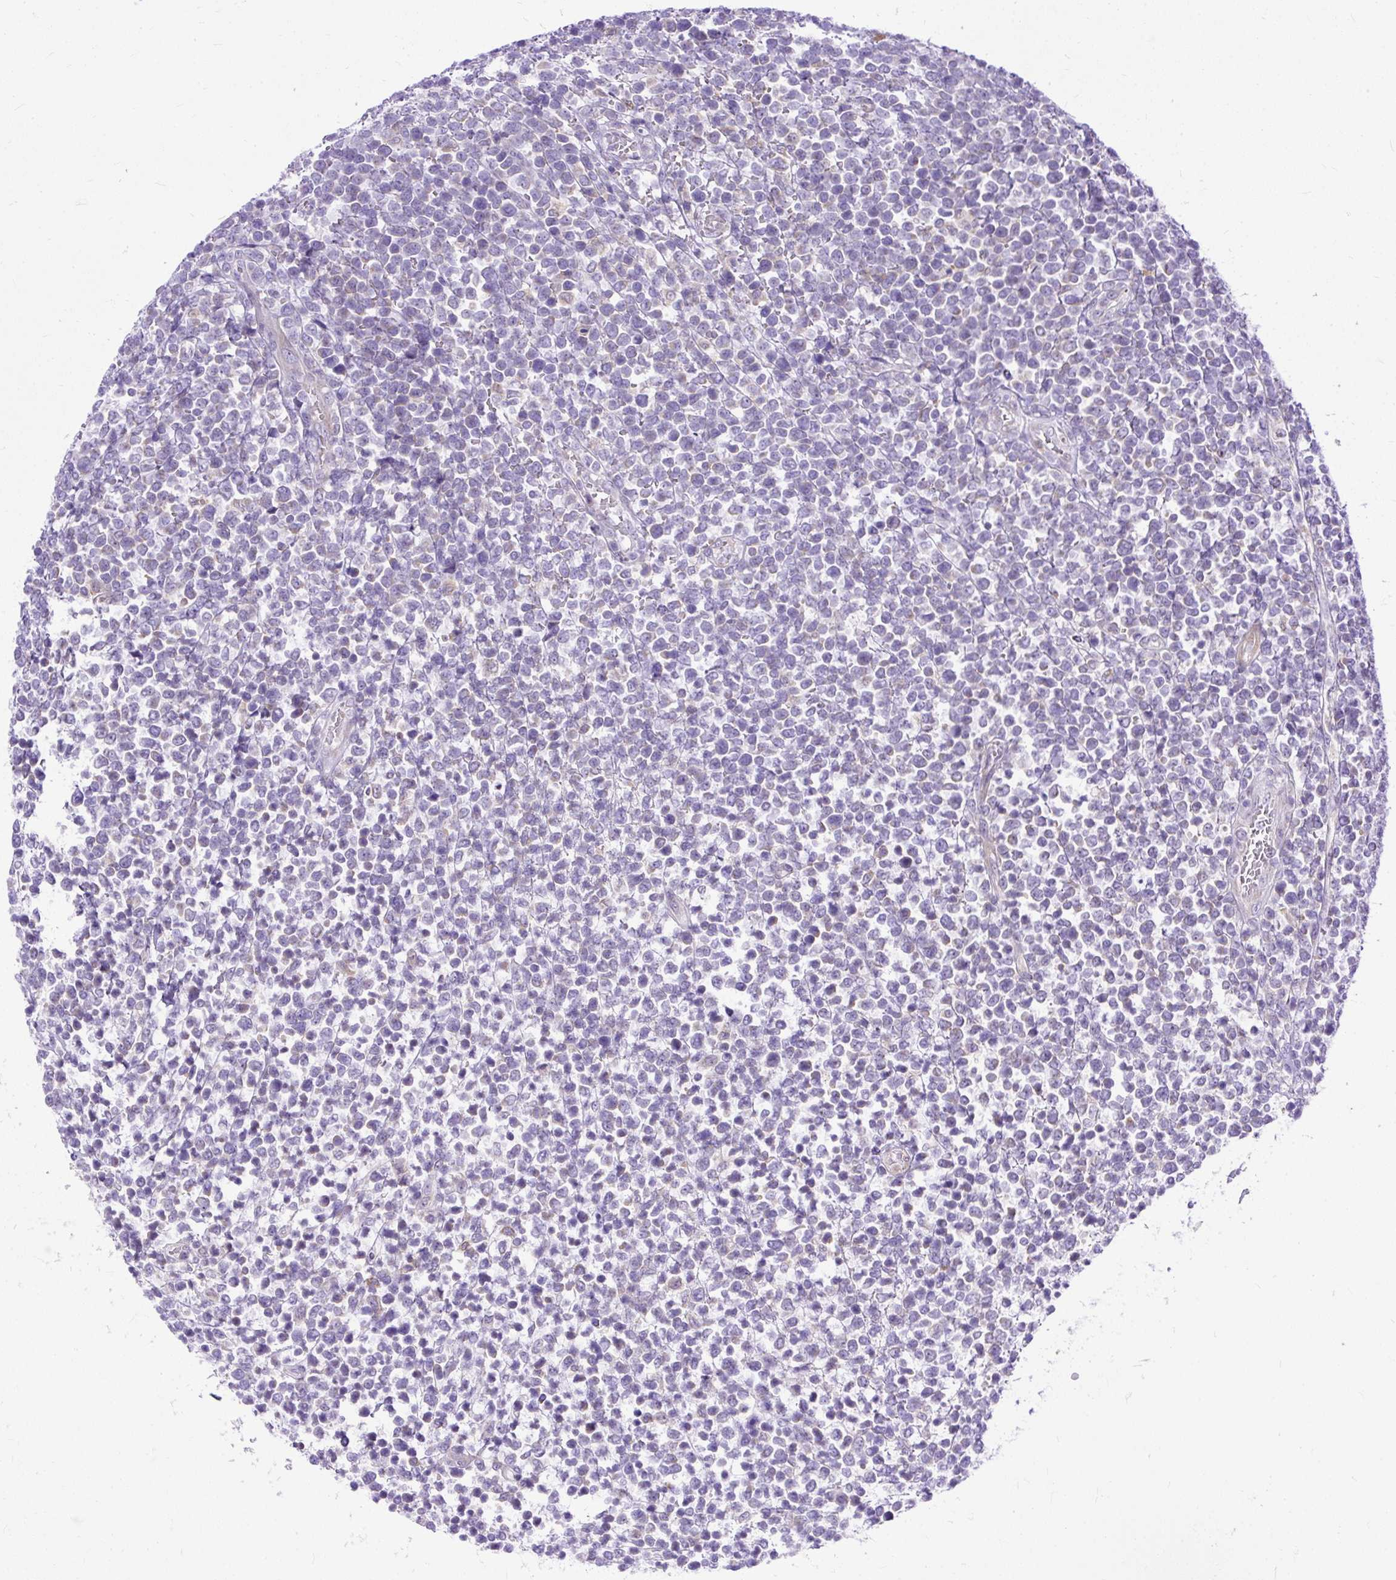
{"staining": {"intensity": "negative", "quantity": "none", "location": "none"}, "tissue": "lymphoma", "cell_type": "Tumor cells", "image_type": "cancer", "snomed": [{"axis": "morphology", "description": "Malignant lymphoma, non-Hodgkin's type, High grade"}, {"axis": "topography", "description": "Soft tissue"}], "caption": "IHC image of neoplastic tissue: human lymphoma stained with DAB (3,3'-diaminobenzidine) exhibits no significant protein staining in tumor cells. Nuclei are stained in blue.", "gene": "AMFR", "patient": {"sex": "female", "age": 56}}